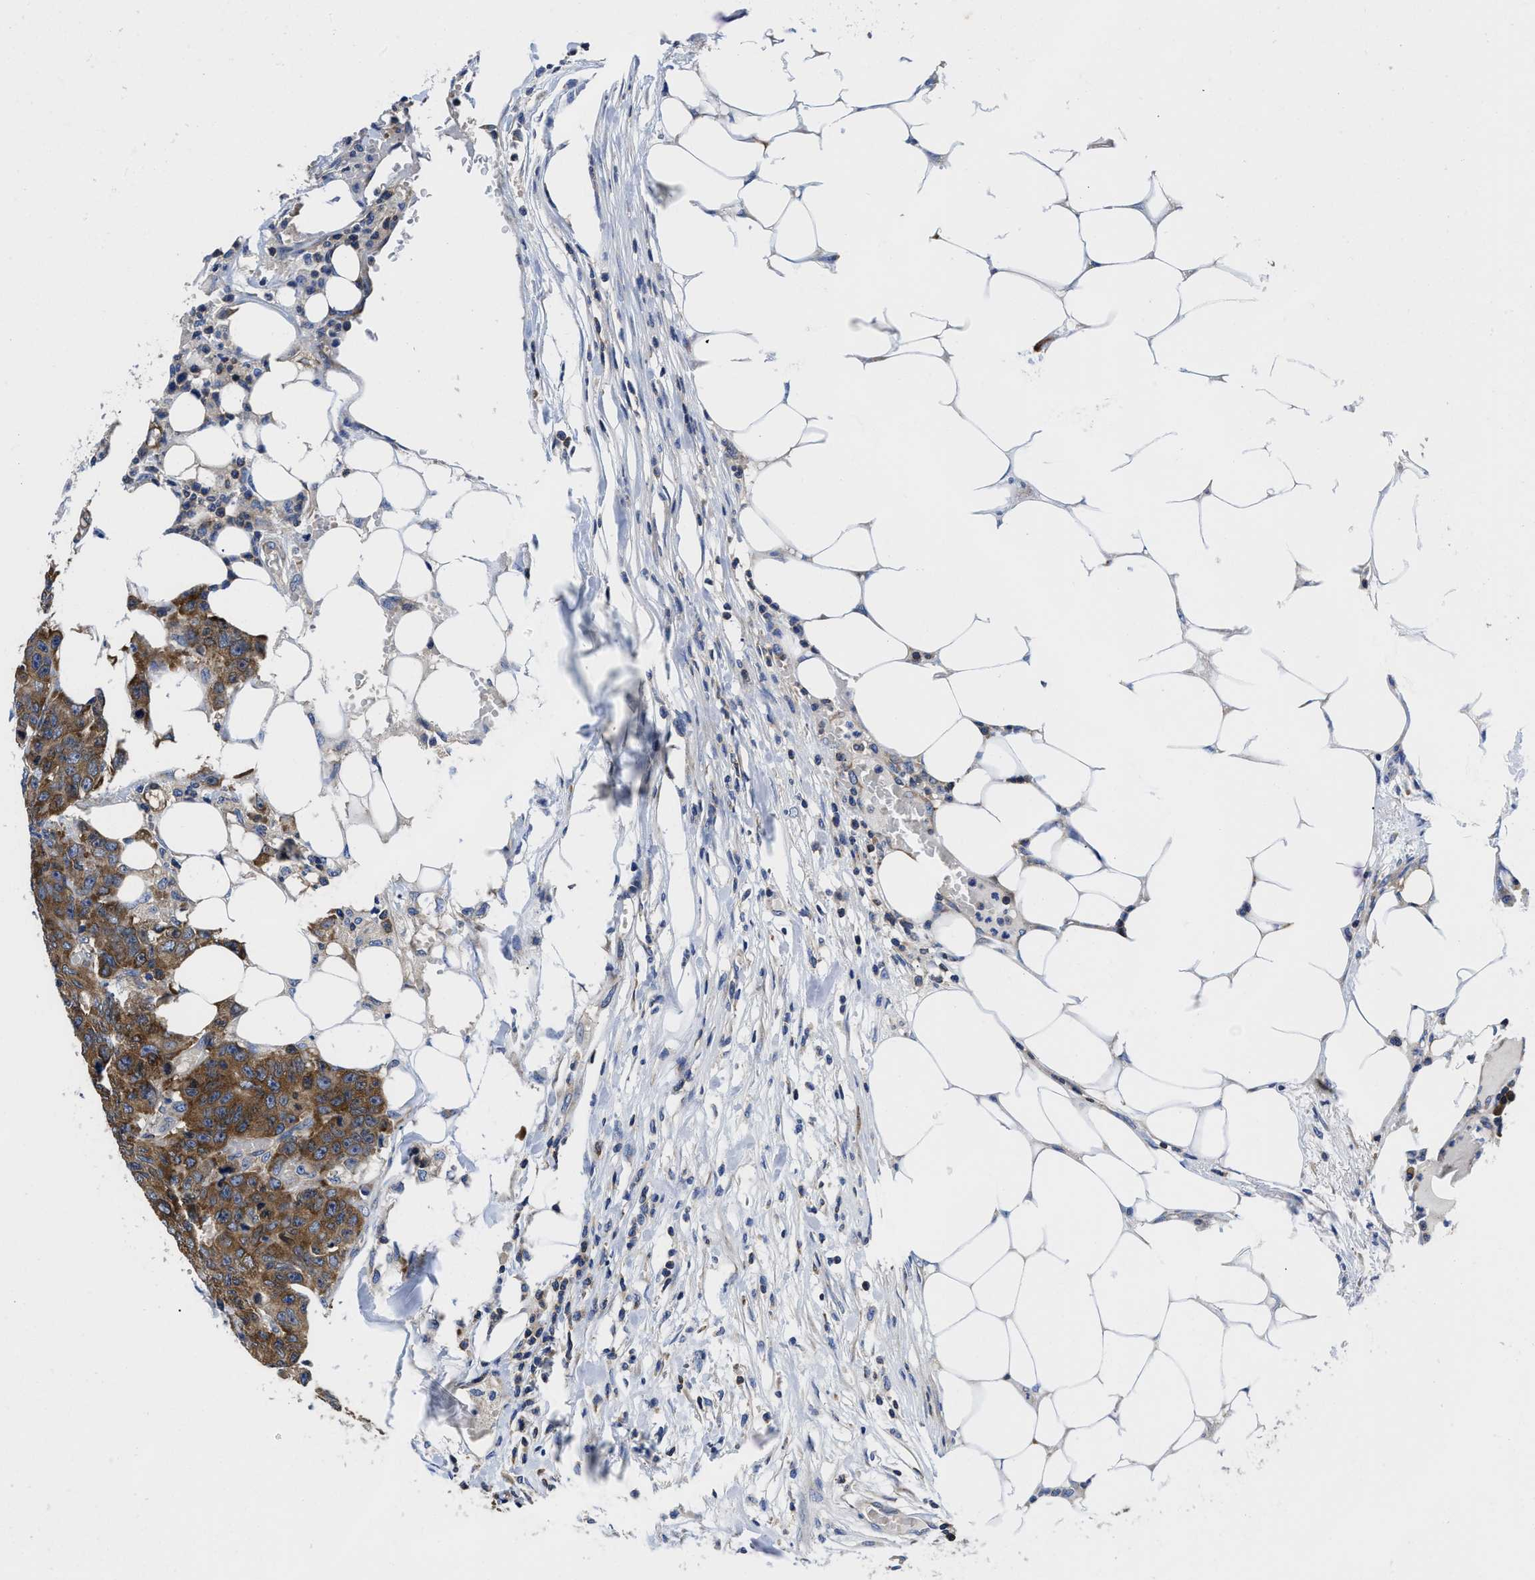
{"staining": {"intensity": "moderate", "quantity": ">75%", "location": "cytoplasmic/membranous"}, "tissue": "colorectal cancer", "cell_type": "Tumor cells", "image_type": "cancer", "snomed": [{"axis": "morphology", "description": "Adenocarcinoma, NOS"}, {"axis": "topography", "description": "Colon"}], "caption": "The micrograph exhibits staining of colorectal cancer (adenocarcinoma), revealing moderate cytoplasmic/membranous protein positivity (brown color) within tumor cells.", "gene": "YARS1", "patient": {"sex": "female", "age": 86}}